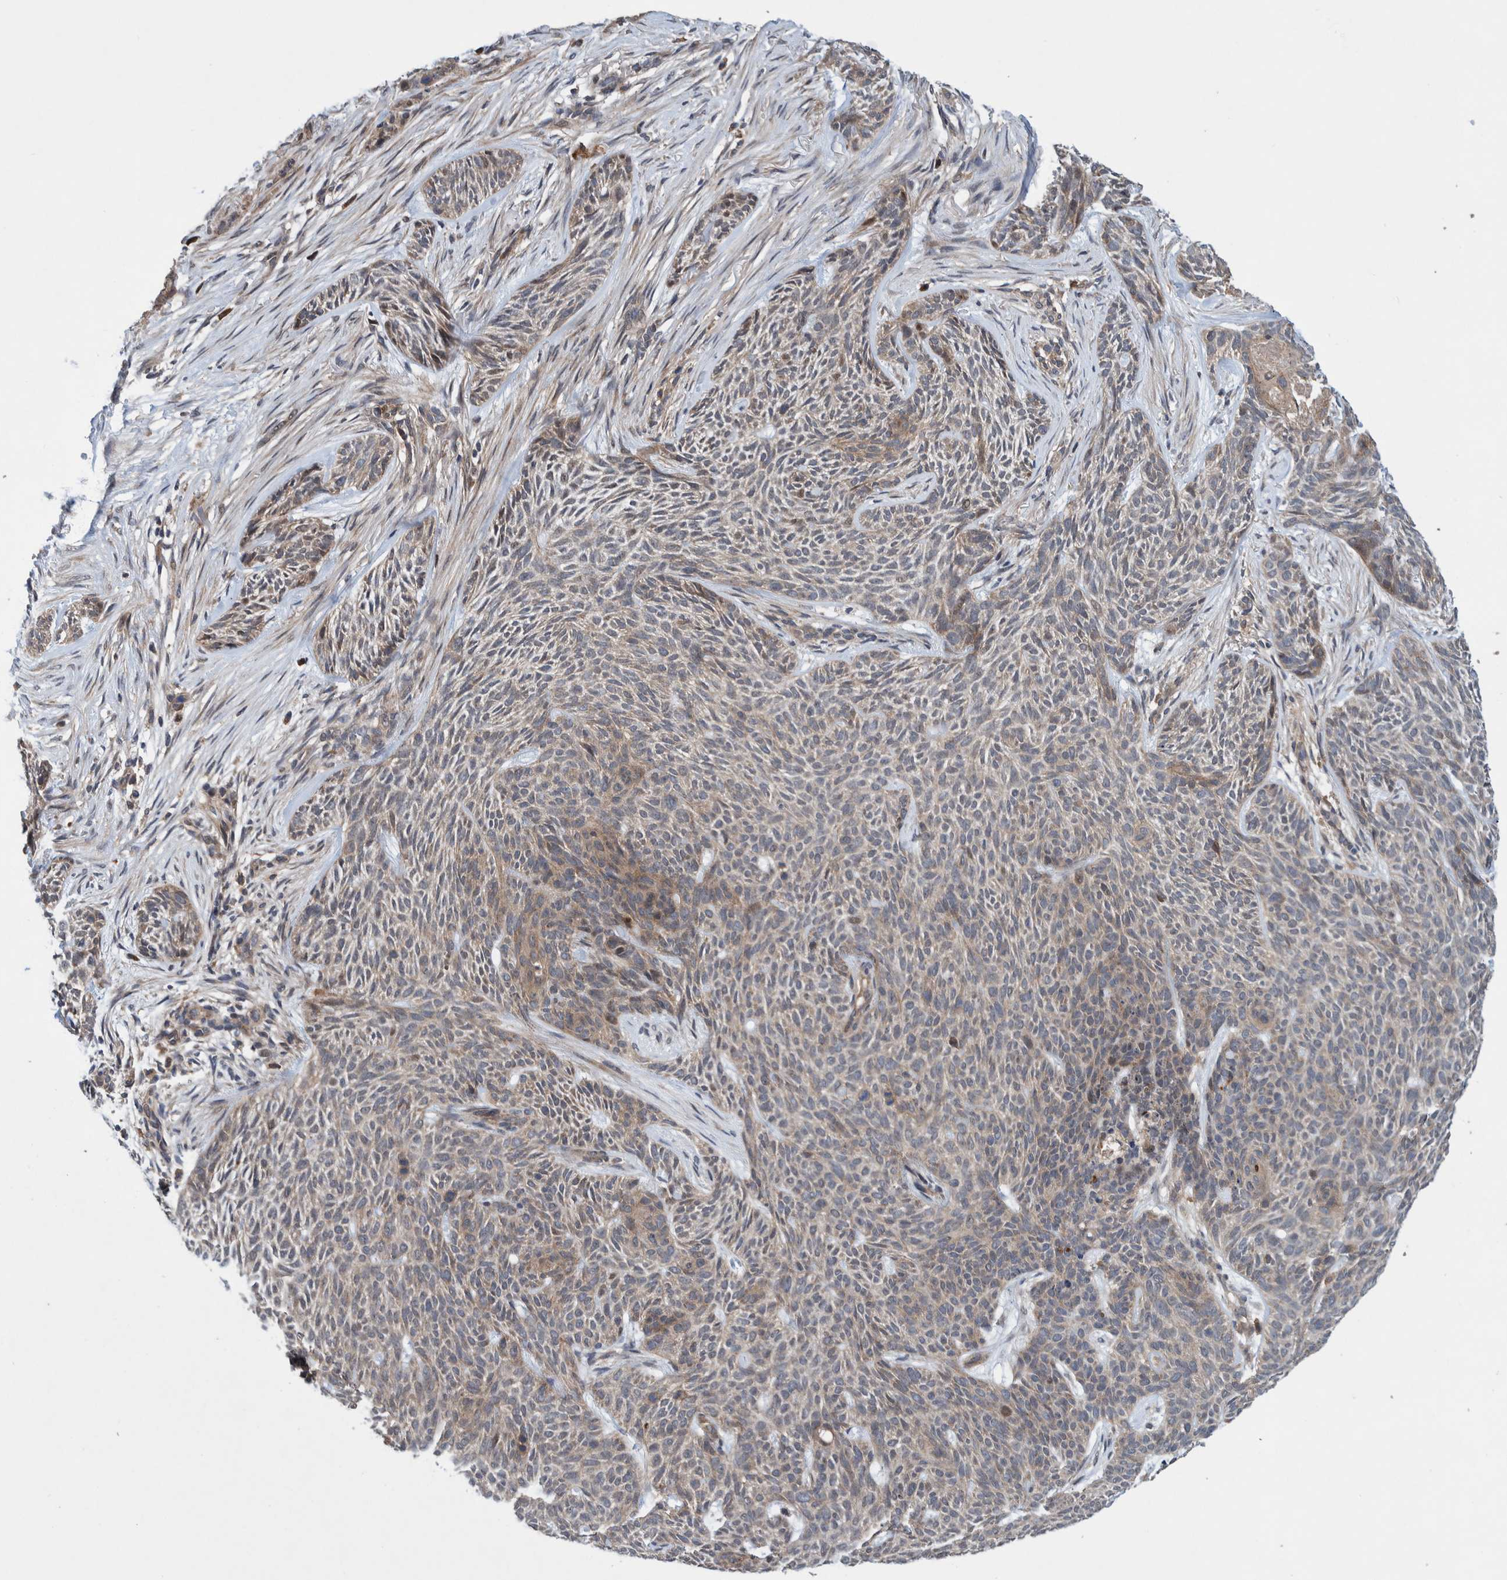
{"staining": {"intensity": "weak", "quantity": "25%-75%", "location": "cytoplasmic/membranous"}, "tissue": "skin cancer", "cell_type": "Tumor cells", "image_type": "cancer", "snomed": [{"axis": "morphology", "description": "Basal cell carcinoma"}, {"axis": "topography", "description": "Skin"}], "caption": "Protein staining of skin cancer tissue exhibits weak cytoplasmic/membranous positivity in about 25%-75% of tumor cells.", "gene": "PIK3R6", "patient": {"sex": "female", "age": 59}}